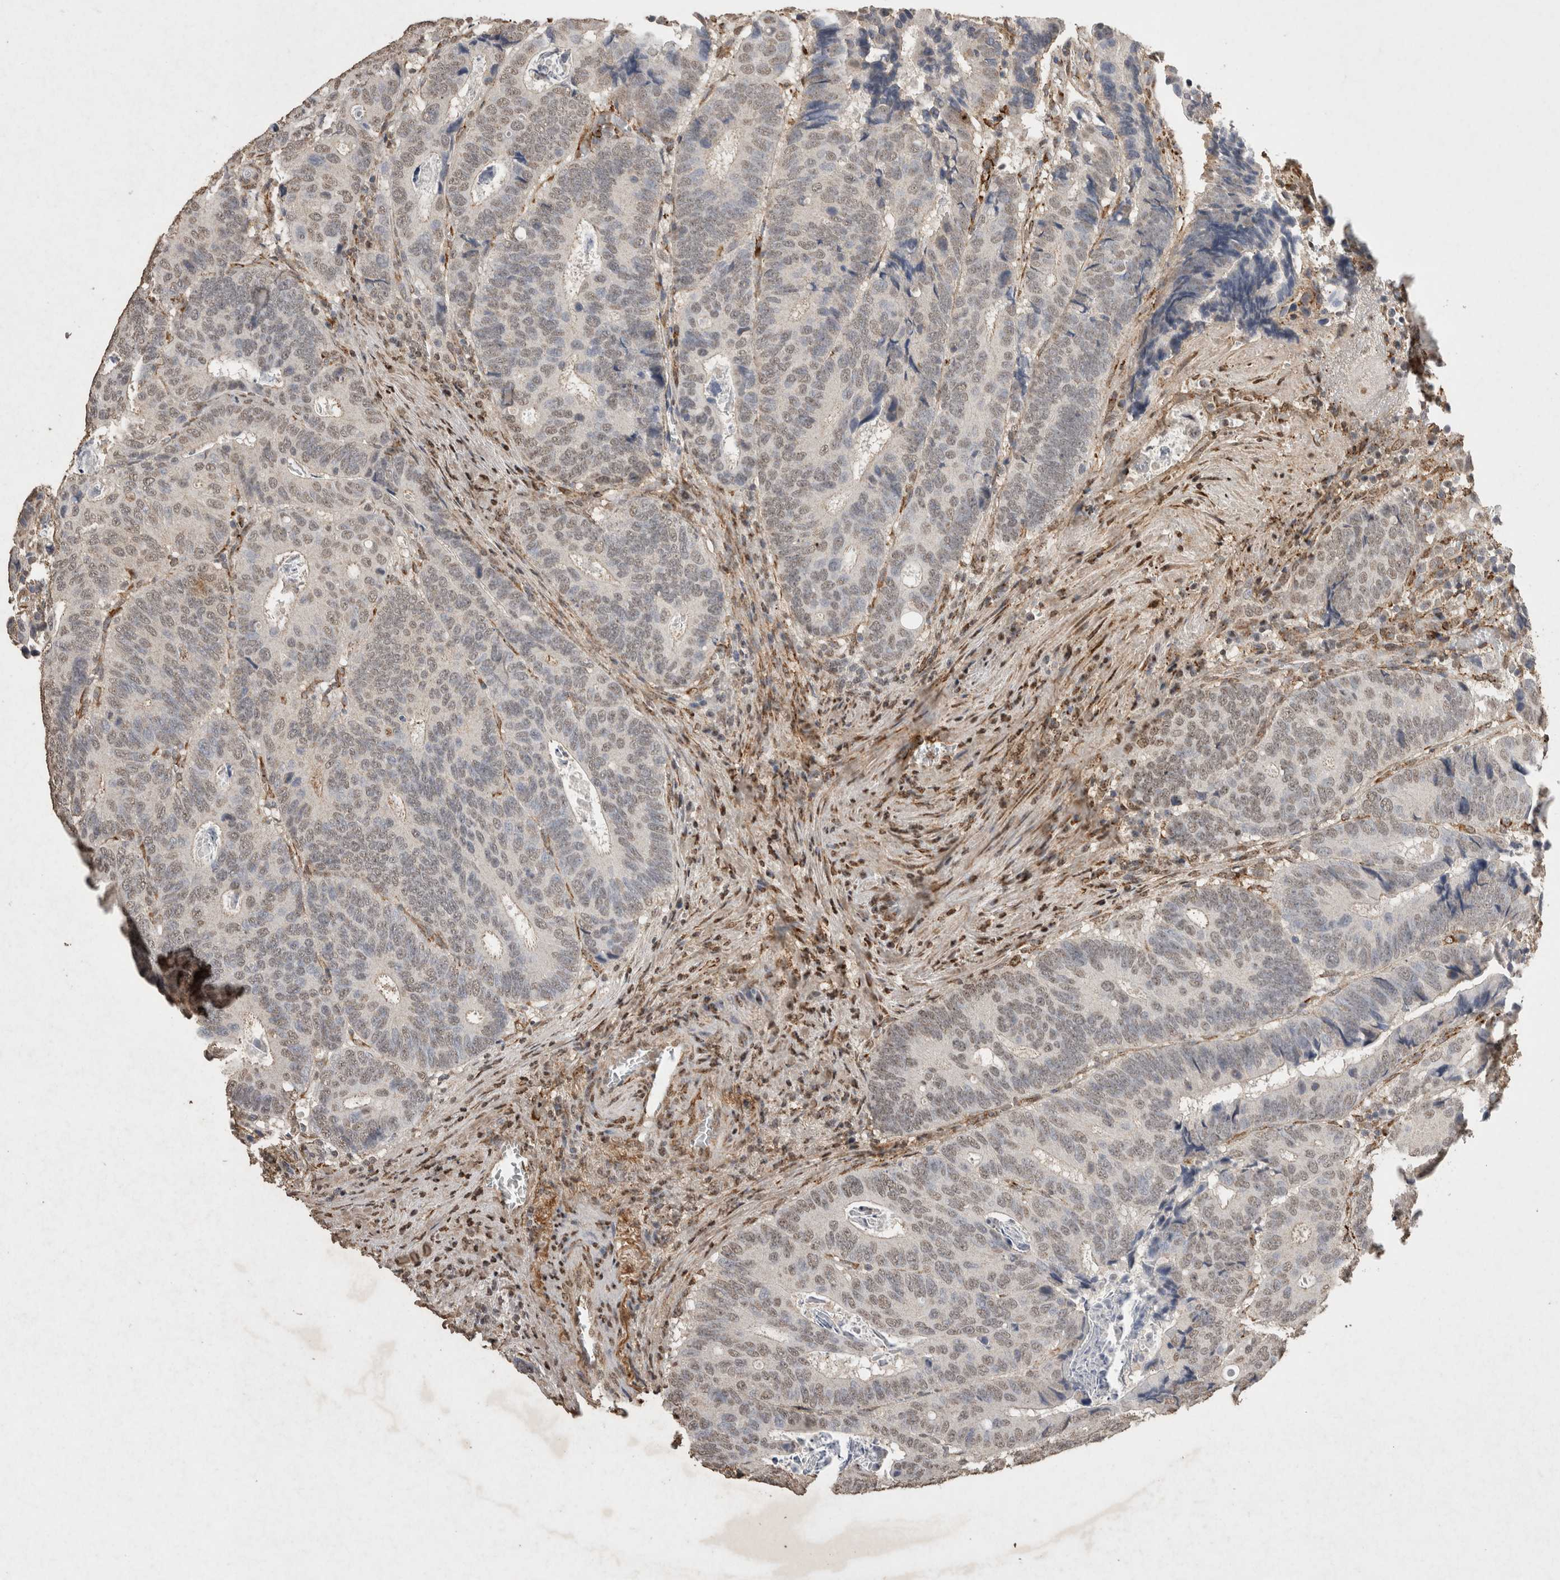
{"staining": {"intensity": "weak", "quantity": "<25%", "location": "nuclear"}, "tissue": "colorectal cancer", "cell_type": "Tumor cells", "image_type": "cancer", "snomed": [{"axis": "morphology", "description": "Inflammation, NOS"}, {"axis": "morphology", "description": "Adenocarcinoma, NOS"}, {"axis": "topography", "description": "Colon"}], "caption": "Protein analysis of colorectal cancer (adenocarcinoma) demonstrates no significant staining in tumor cells.", "gene": "C1QTNF5", "patient": {"sex": "male", "age": 72}}